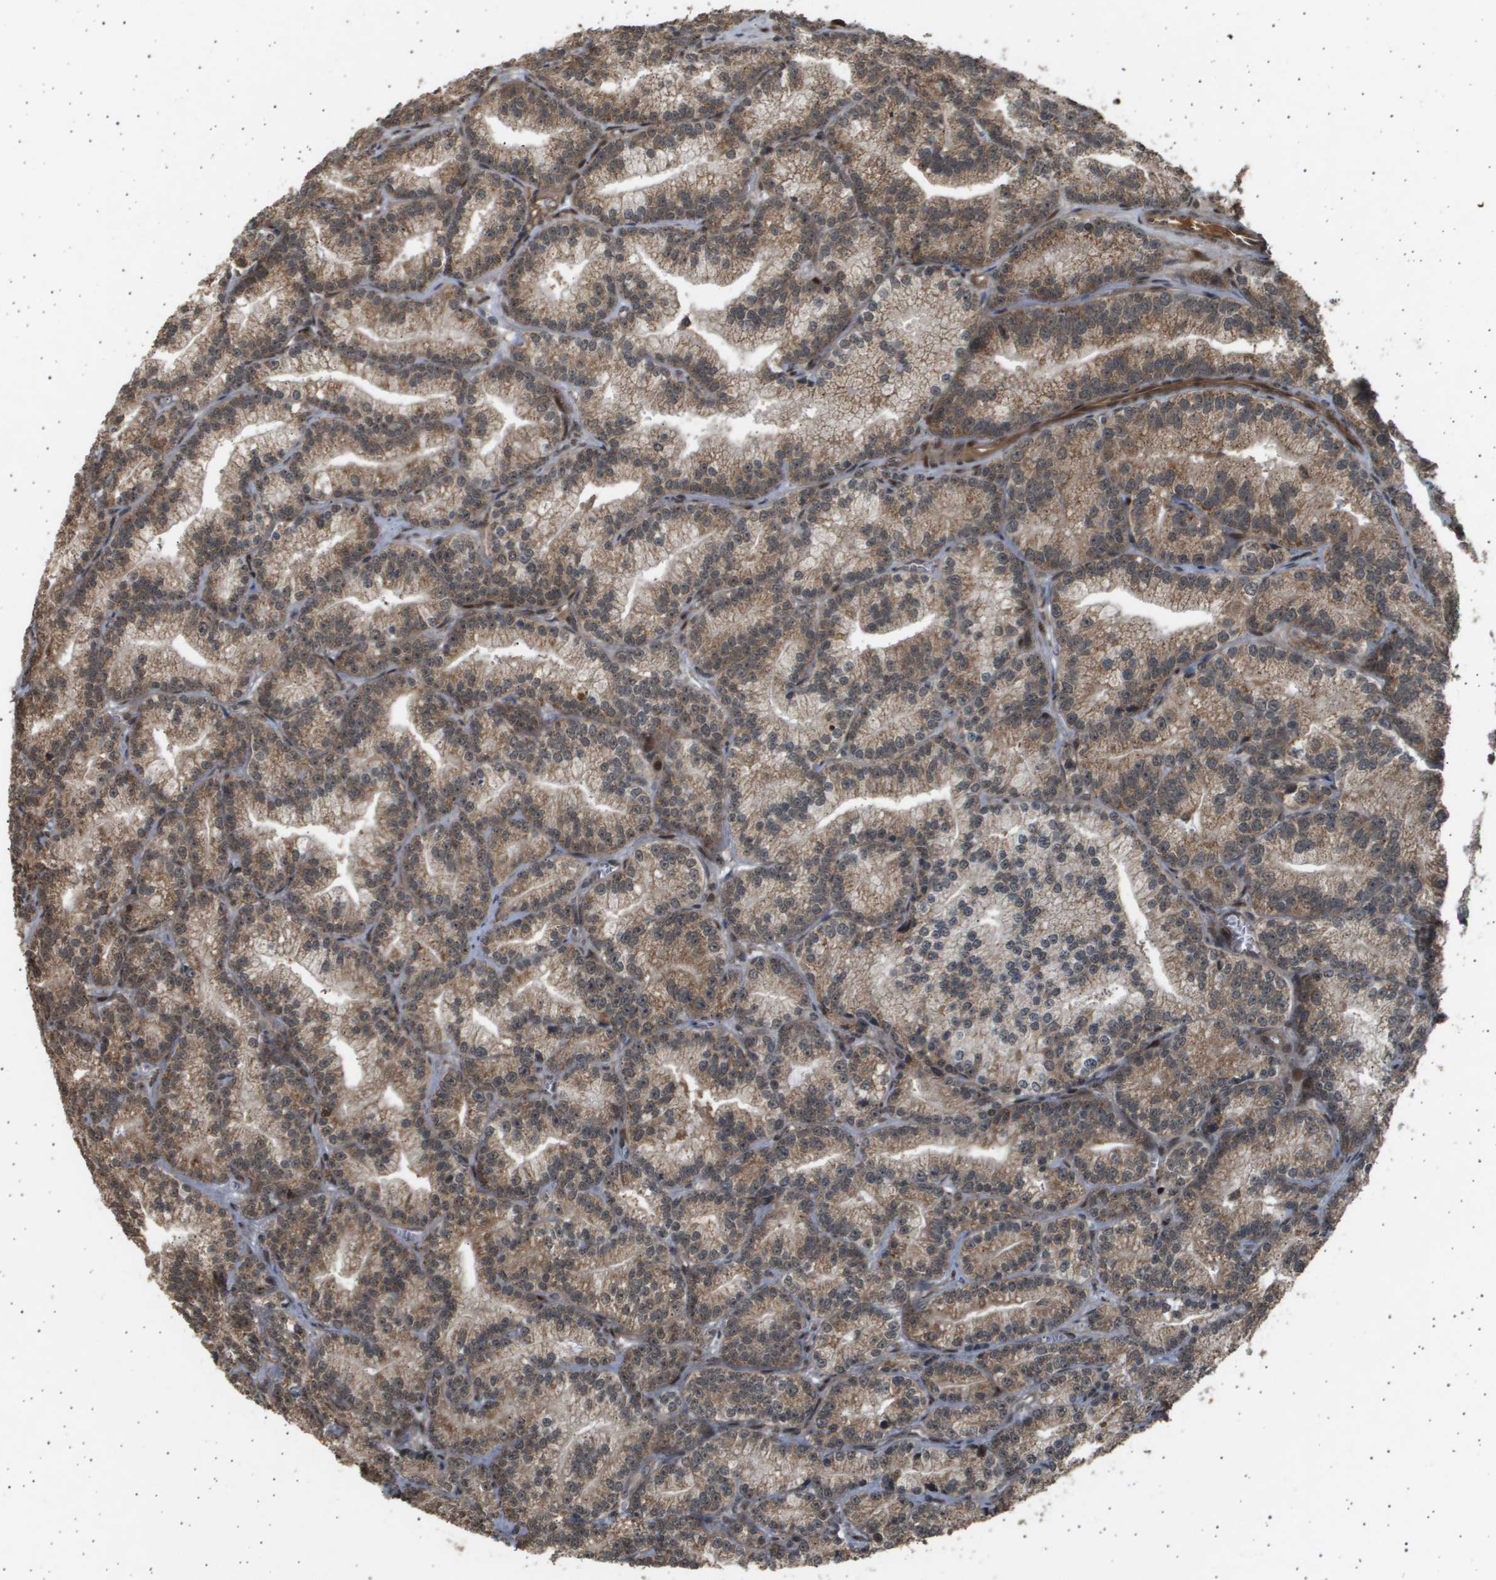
{"staining": {"intensity": "moderate", "quantity": ">75%", "location": "cytoplasmic/membranous"}, "tissue": "prostate cancer", "cell_type": "Tumor cells", "image_type": "cancer", "snomed": [{"axis": "morphology", "description": "Adenocarcinoma, Low grade"}, {"axis": "topography", "description": "Prostate"}], "caption": "Tumor cells display moderate cytoplasmic/membranous expression in approximately >75% of cells in prostate low-grade adenocarcinoma.", "gene": "TNRC6A", "patient": {"sex": "male", "age": 89}}